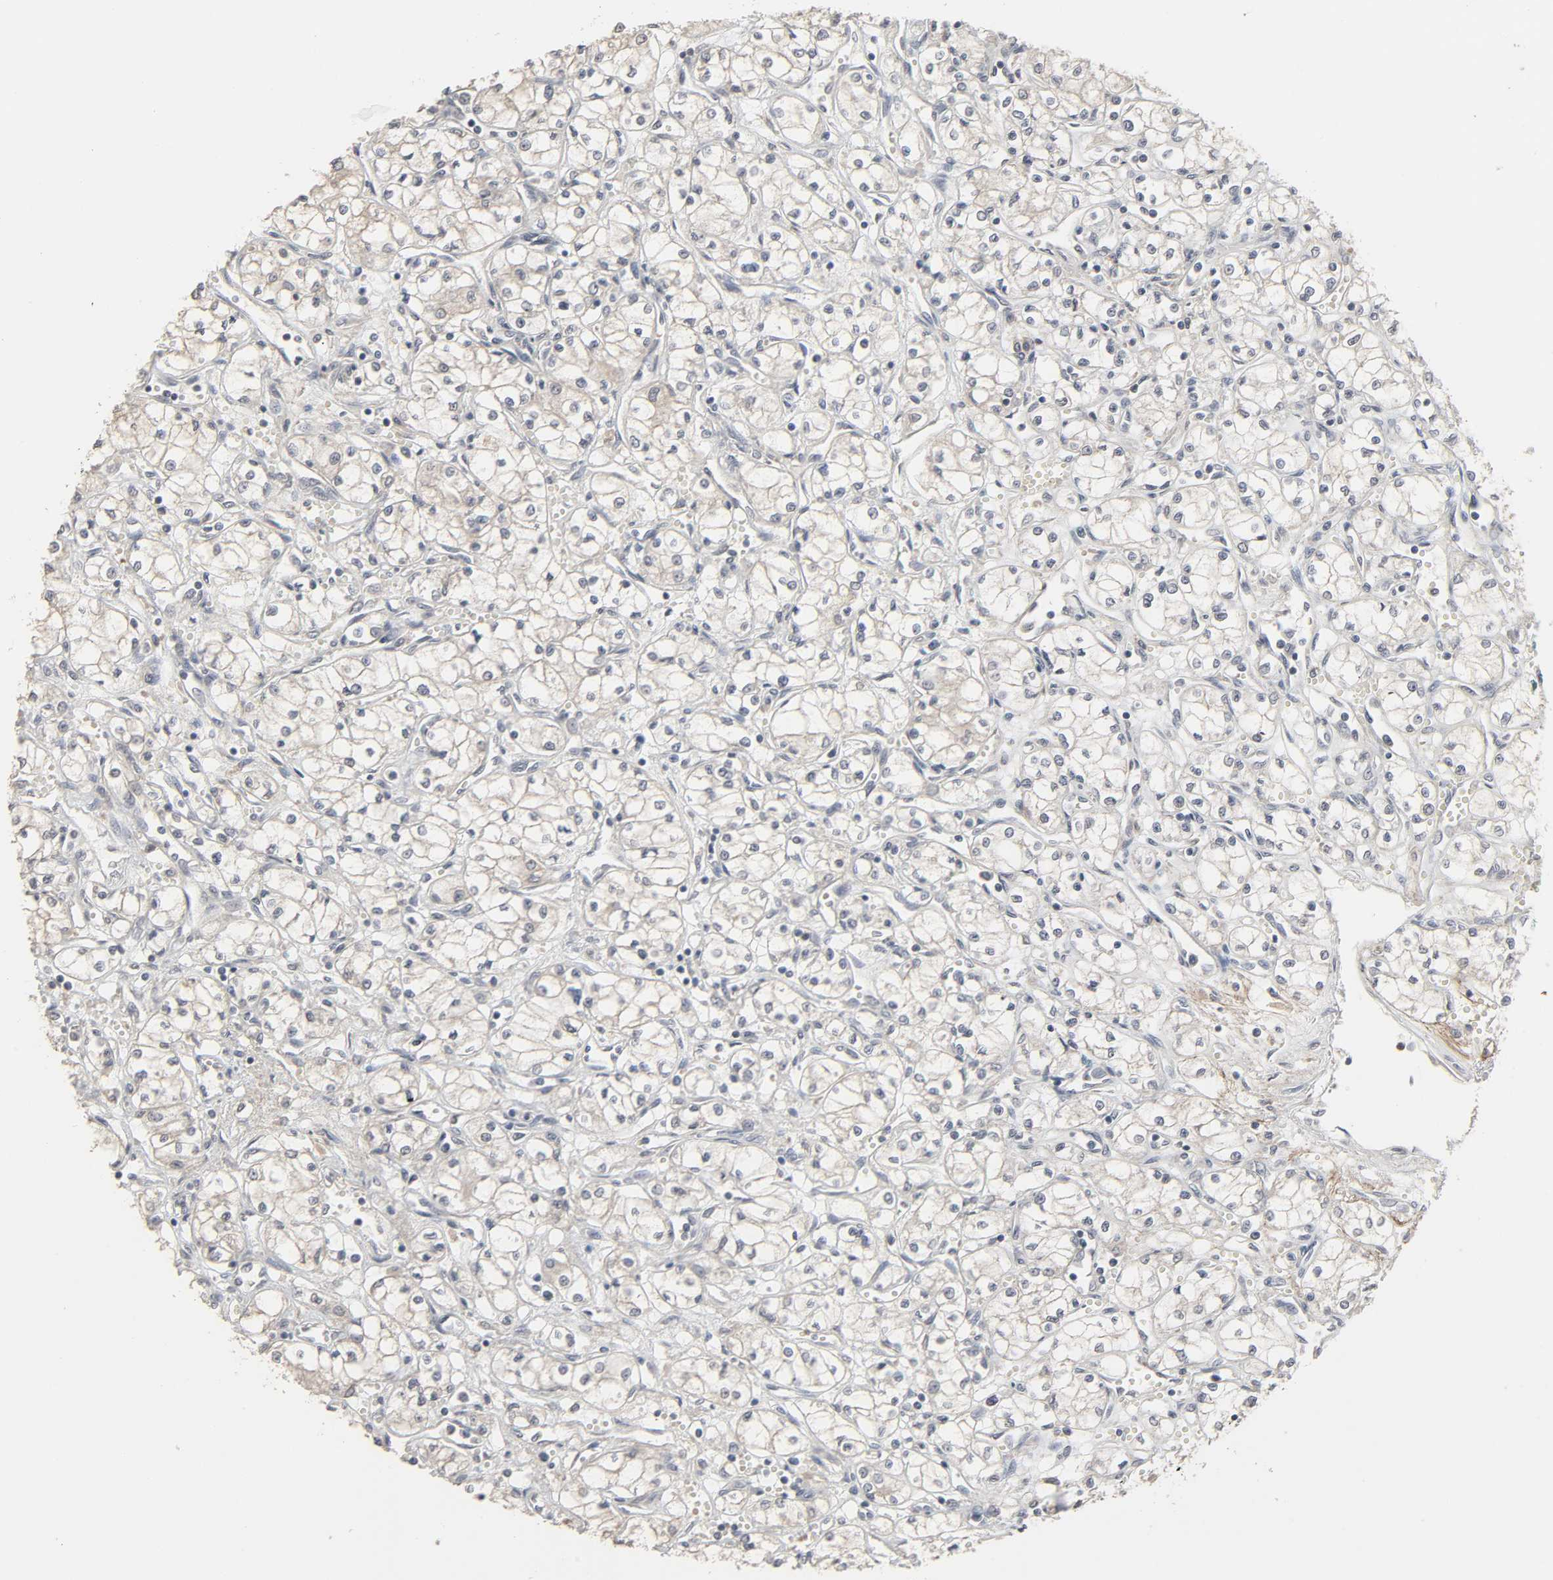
{"staining": {"intensity": "negative", "quantity": "none", "location": "none"}, "tissue": "renal cancer", "cell_type": "Tumor cells", "image_type": "cancer", "snomed": [{"axis": "morphology", "description": "Normal tissue, NOS"}, {"axis": "morphology", "description": "Adenocarcinoma, NOS"}, {"axis": "topography", "description": "Kidney"}], "caption": "Human adenocarcinoma (renal) stained for a protein using immunohistochemistry displays no expression in tumor cells.", "gene": "ZNF222", "patient": {"sex": "male", "age": 59}}